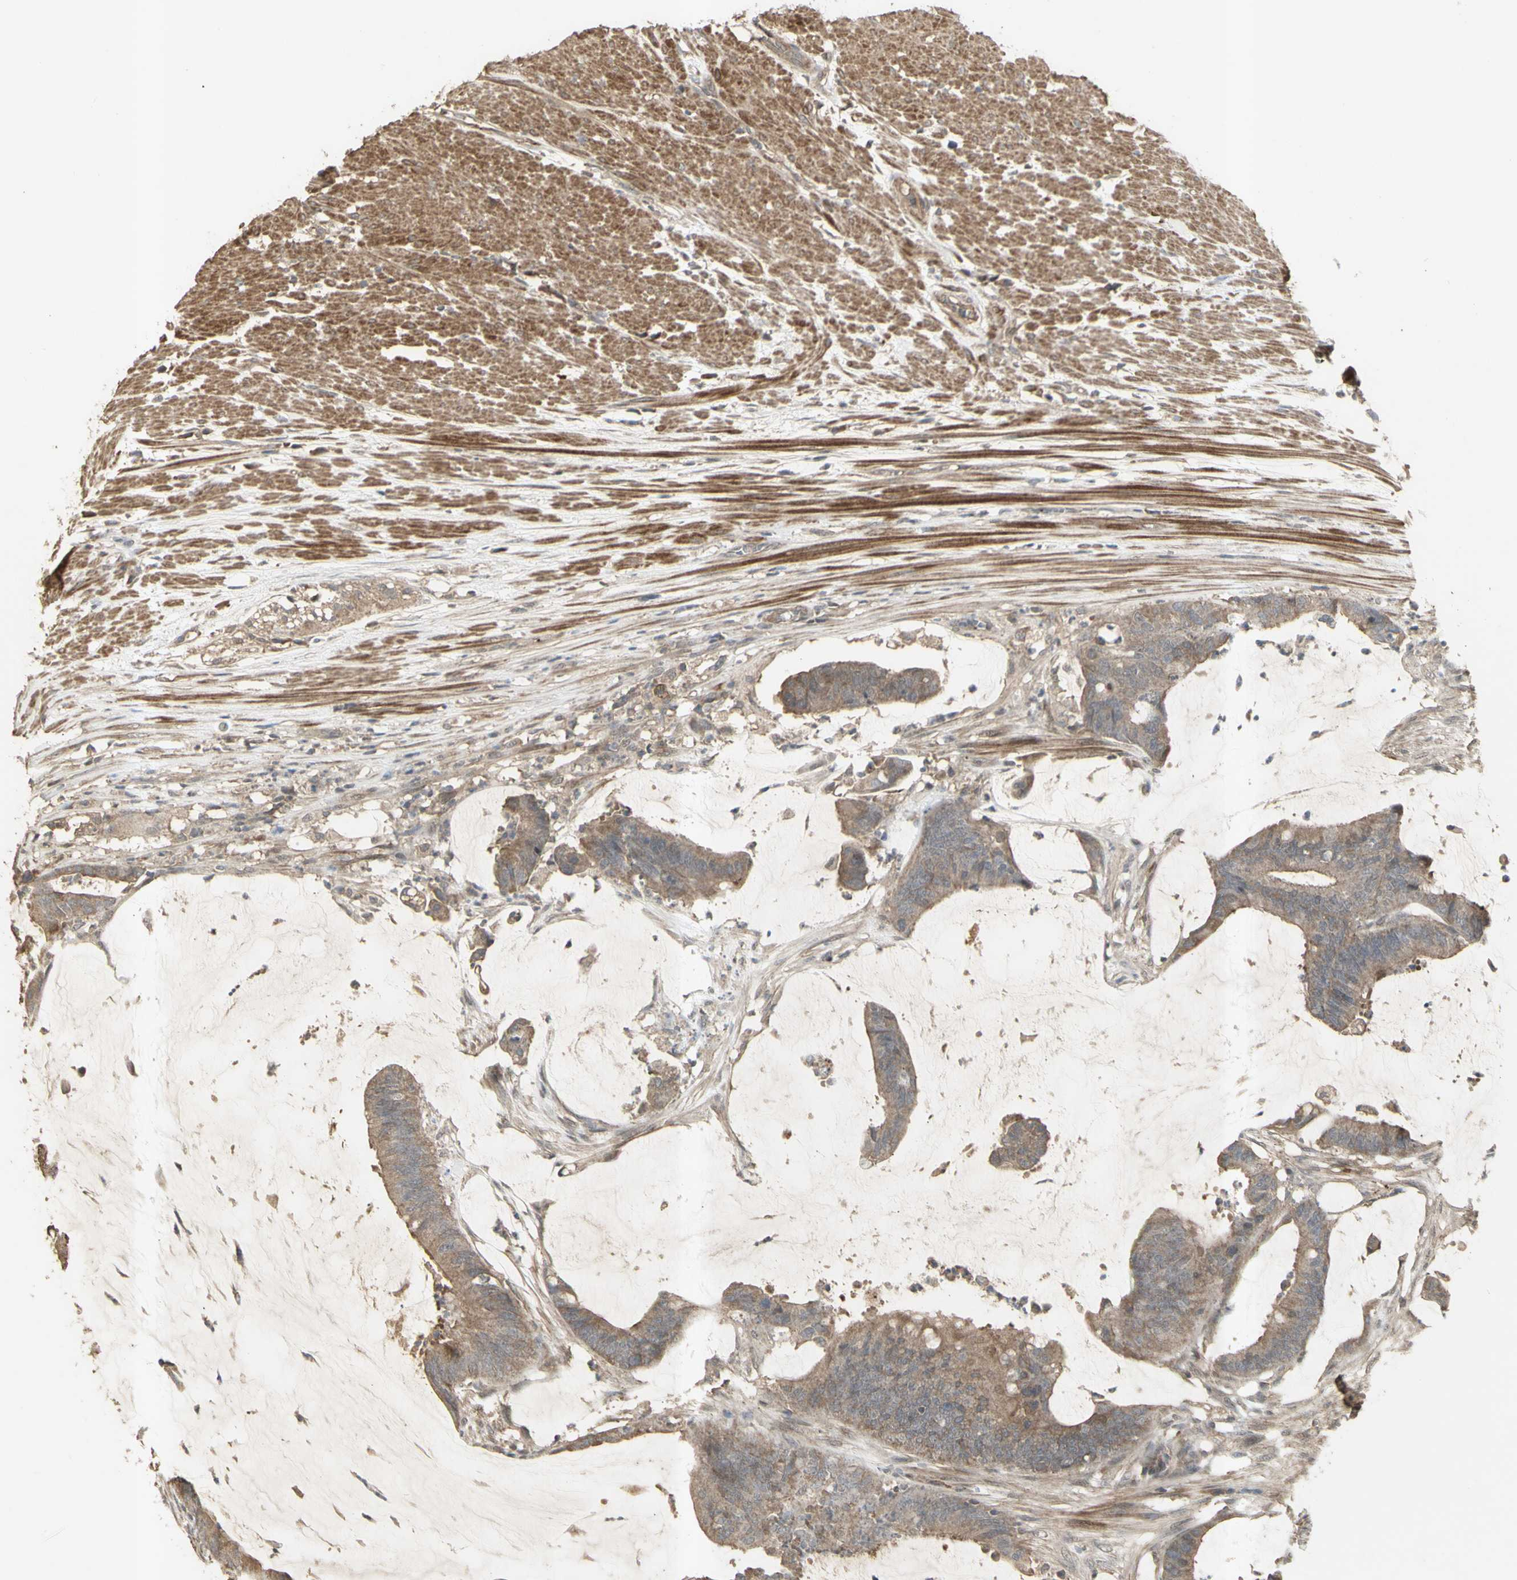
{"staining": {"intensity": "moderate", "quantity": ">75%", "location": "cytoplasmic/membranous"}, "tissue": "colorectal cancer", "cell_type": "Tumor cells", "image_type": "cancer", "snomed": [{"axis": "morphology", "description": "Adenocarcinoma, NOS"}, {"axis": "topography", "description": "Rectum"}], "caption": "Immunohistochemical staining of human colorectal cancer (adenocarcinoma) reveals moderate cytoplasmic/membranous protein staining in approximately >75% of tumor cells.", "gene": "ALOX12", "patient": {"sex": "female", "age": 66}}